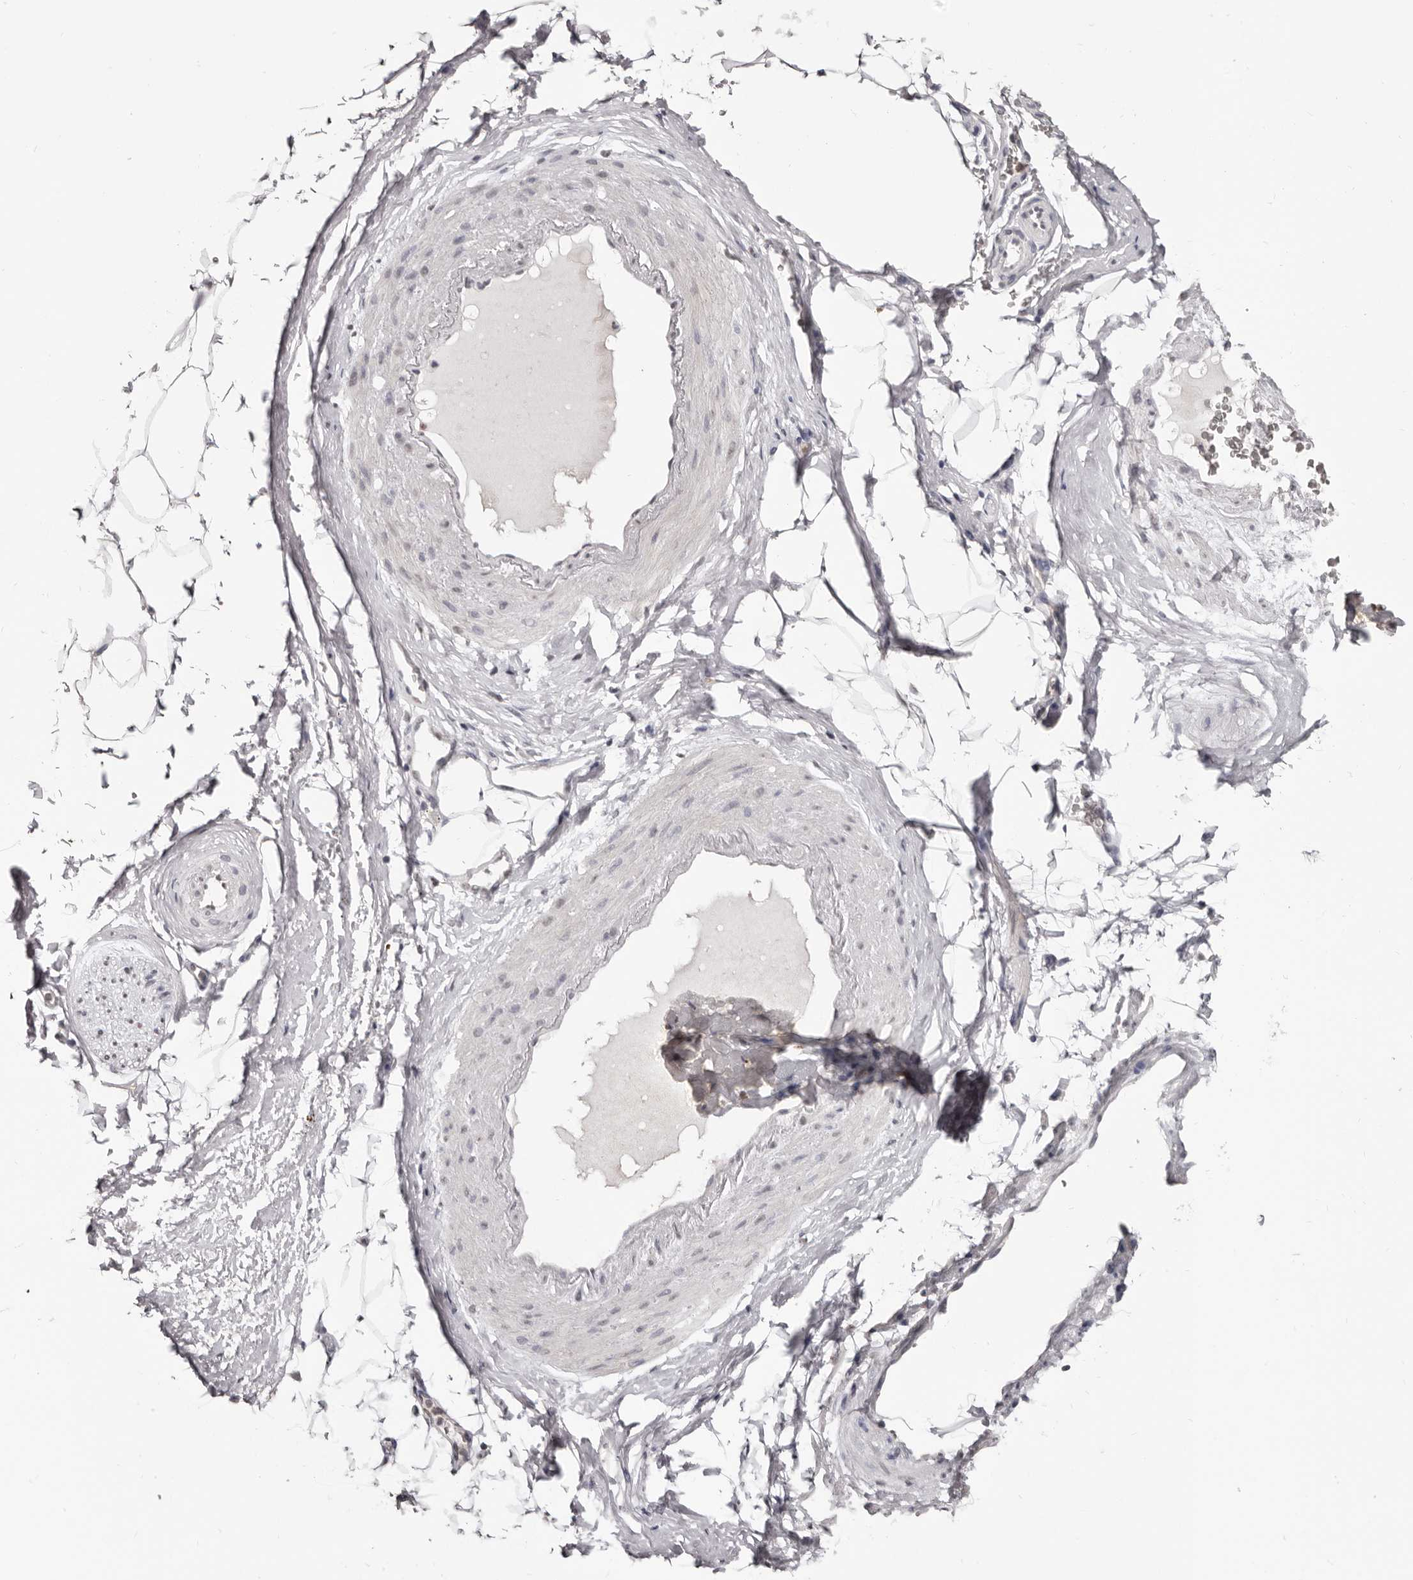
{"staining": {"intensity": "weak", "quantity": ">75%", "location": "nuclear"}, "tissue": "adipose tissue", "cell_type": "Adipocytes", "image_type": "normal", "snomed": [{"axis": "morphology", "description": "Normal tissue, NOS"}, {"axis": "morphology", "description": "Adenocarcinoma, Low grade"}, {"axis": "topography", "description": "Prostate"}, {"axis": "topography", "description": "Peripheral nerve tissue"}], "caption": "Protein staining by immunohistochemistry displays weak nuclear positivity in approximately >75% of adipocytes in normal adipose tissue.", "gene": "SCAF4", "patient": {"sex": "male", "age": 63}}